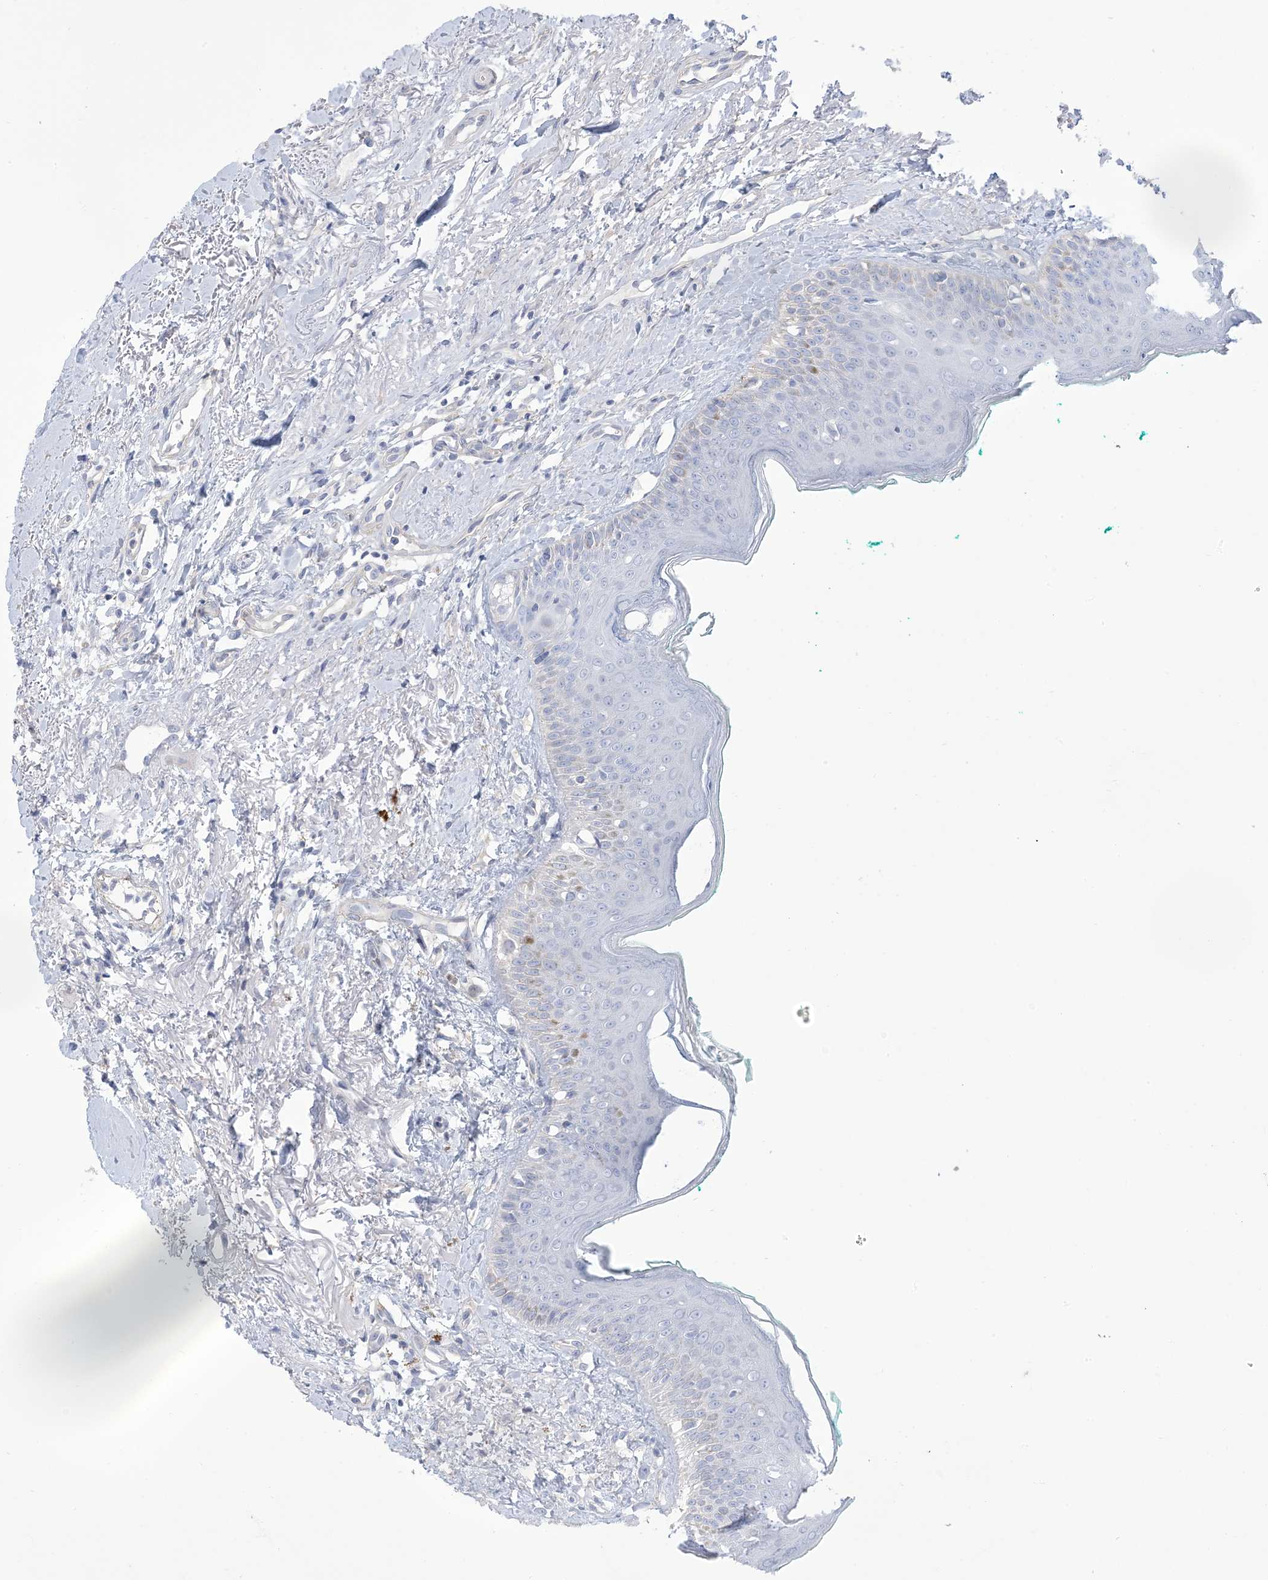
{"staining": {"intensity": "negative", "quantity": "none", "location": "none"}, "tissue": "oral mucosa", "cell_type": "Squamous epithelial cells", "image_type": "normal", "snomed": [{"axis": "morphology", "description": "Normal tissue, NOS"}, {"axis": "topography", "description": "Oral tissue"}], "caption": "This is an immunohistochemistry histopathology image of benign human oral mucosa. There is no expression in squamous epithelial cells.", "gene": "MTHFD2L", "patient": {"sex": "female", "age": 70}}